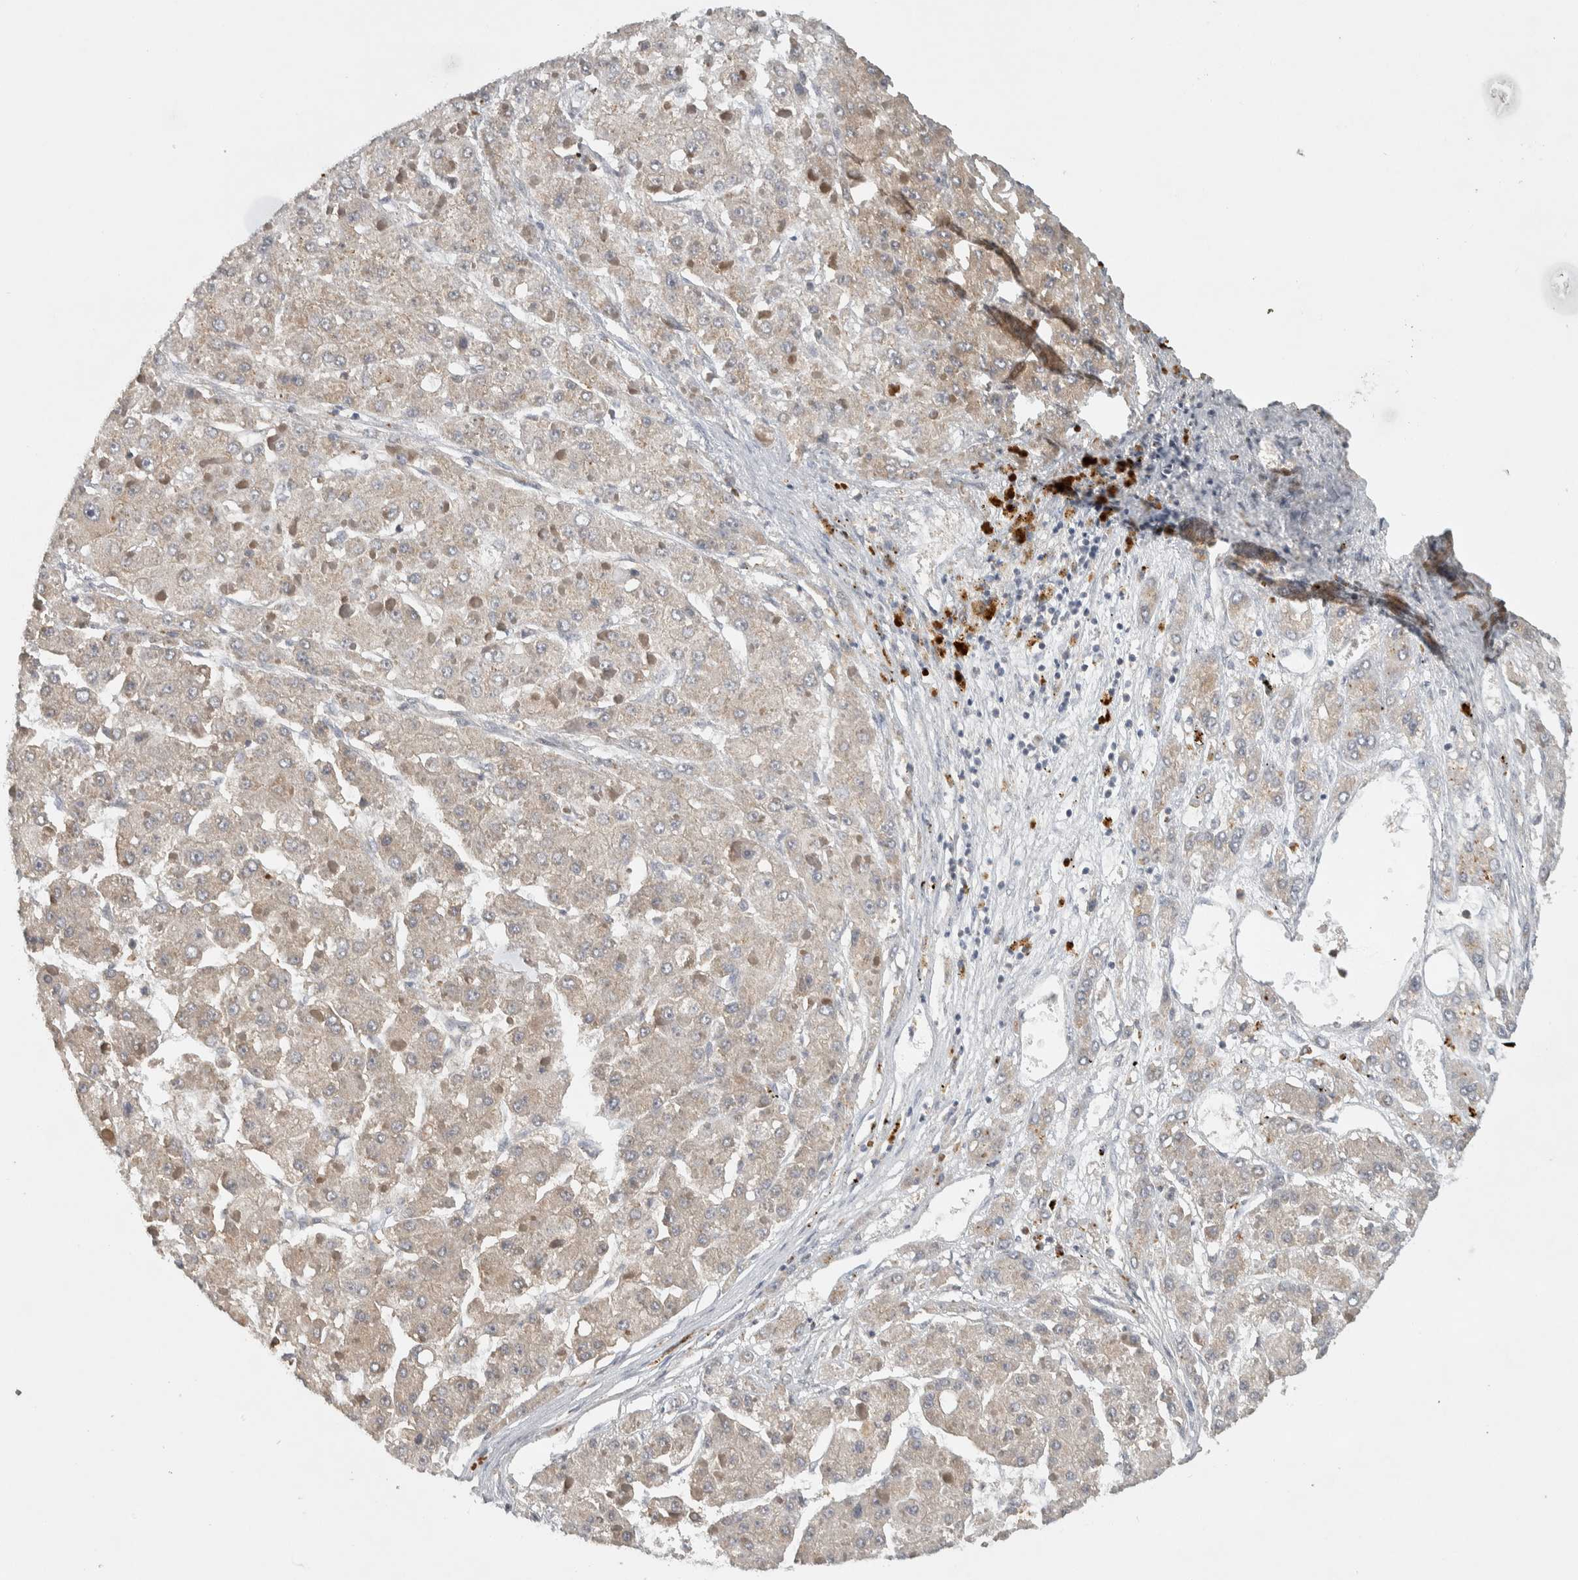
{"staining": {"intensity": "negative", "quantity": "none", "location": "none"}, "tissue": "liver cancer", "cell_type": "Tumor cells", "image_type": "cancer", "snomed": [{"axis": "morphology", "description": "Carcinoma, Hepatocellular, NOS"}, {"axis": "topography", "description": "Liver"}], "caption": "Tumor cells are negative for protein expression in human liver cancer.", "gene": "EIF3H", "patient": {"sex": "female", "age": 73}}